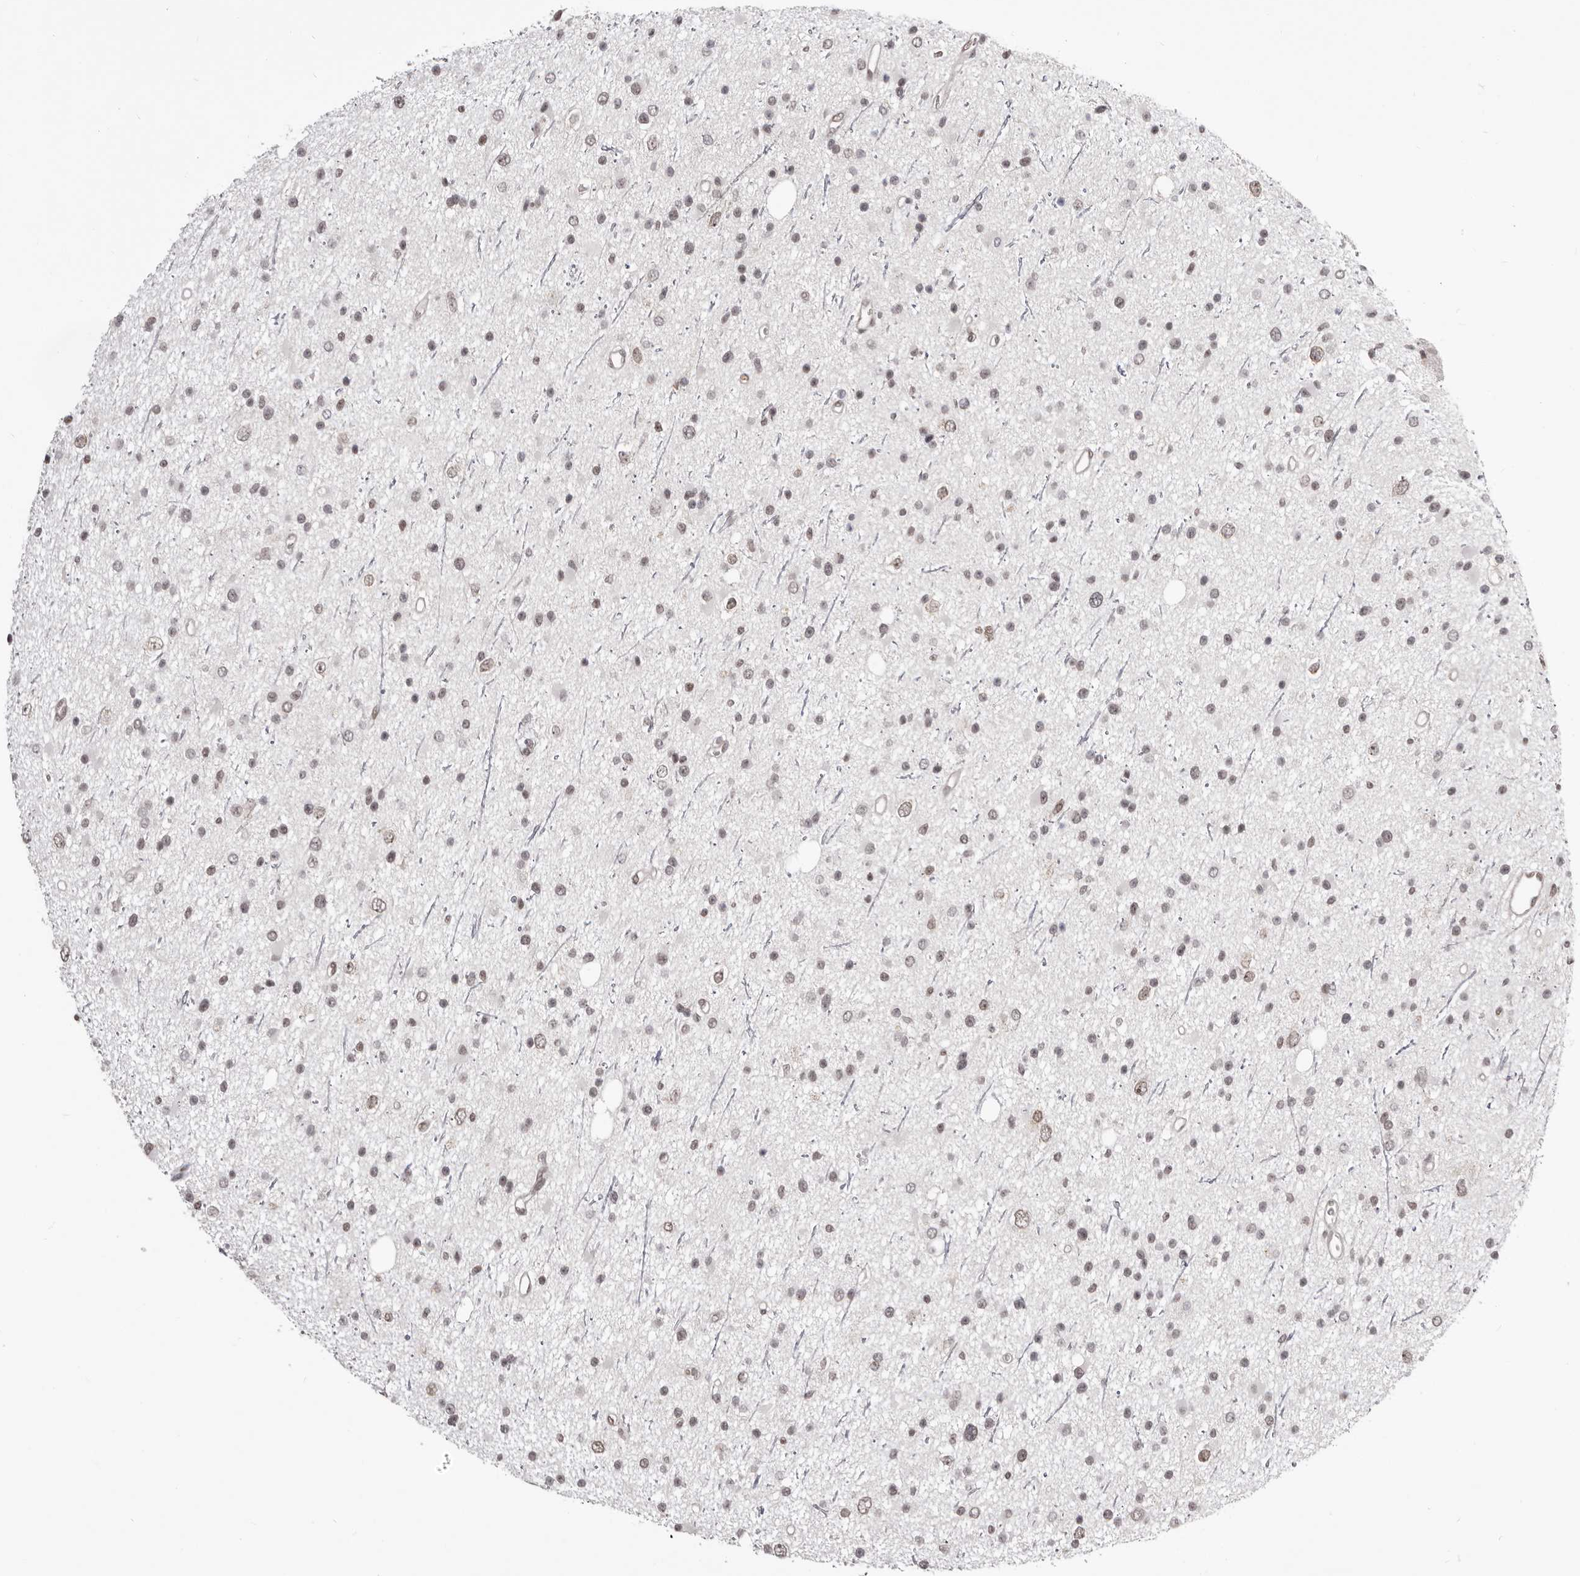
{"staining": {"intensity": "weak", "quantity": "<25%", "location": "nuclear"}, "tissue": "glioma", "cell_type": "Tumor cells", "image_type": "cancer", "snomed": [{"axis": "morphology", "description": "Glioma, malignant, Low grade"}, {"axis": "topography", "description": "Cerebral cortex"}], "caption": "Micrograph shows no protein expression in tumor cells of malignant glioma (low-grade) tissue.", "gene": "RNF2", "patient": {"sex": "female", "age": 39}}